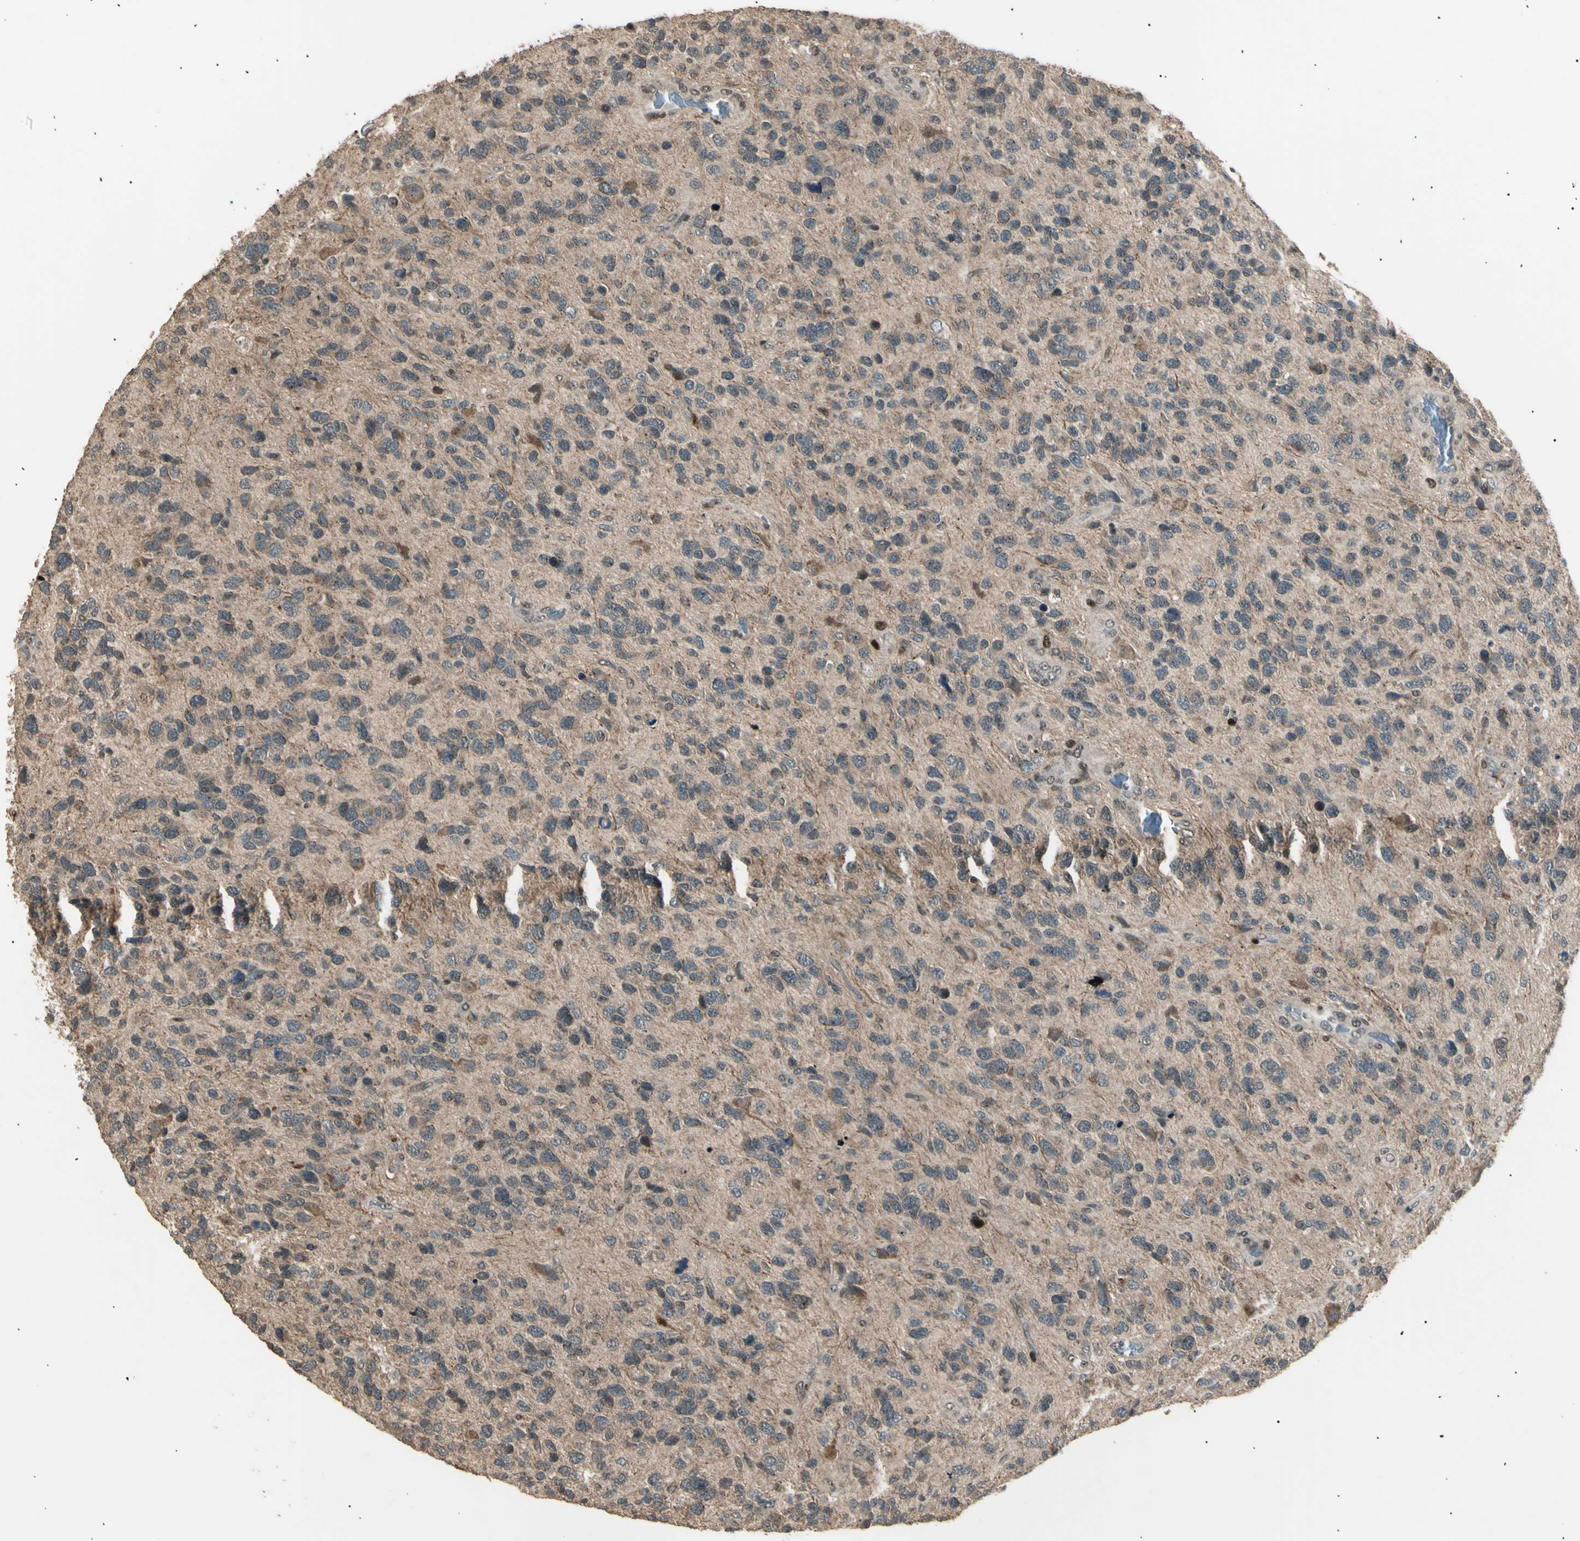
{"staining": {"intensity": "moderate", "quantity": "25%-75%", "location": "cytoplasmic/membranous"}, "tissue": "glioma", "cell_type": "Tumor cells", "image_type": "cancer", "snomed": [{"axis": "morphology", "description": "Glioma, malignant, High grade"}, {"axis": "topography", "description": "Brain"}], "caption": "Immunohistochemical staining of human malignant high-grade glioma displays medium levels of moderate cytoplasmic/membranous protein positivity in about 25%-75% of tumor cells.", "gene": "NUAK2", "patient": {"sex": "female", "age": 58}}